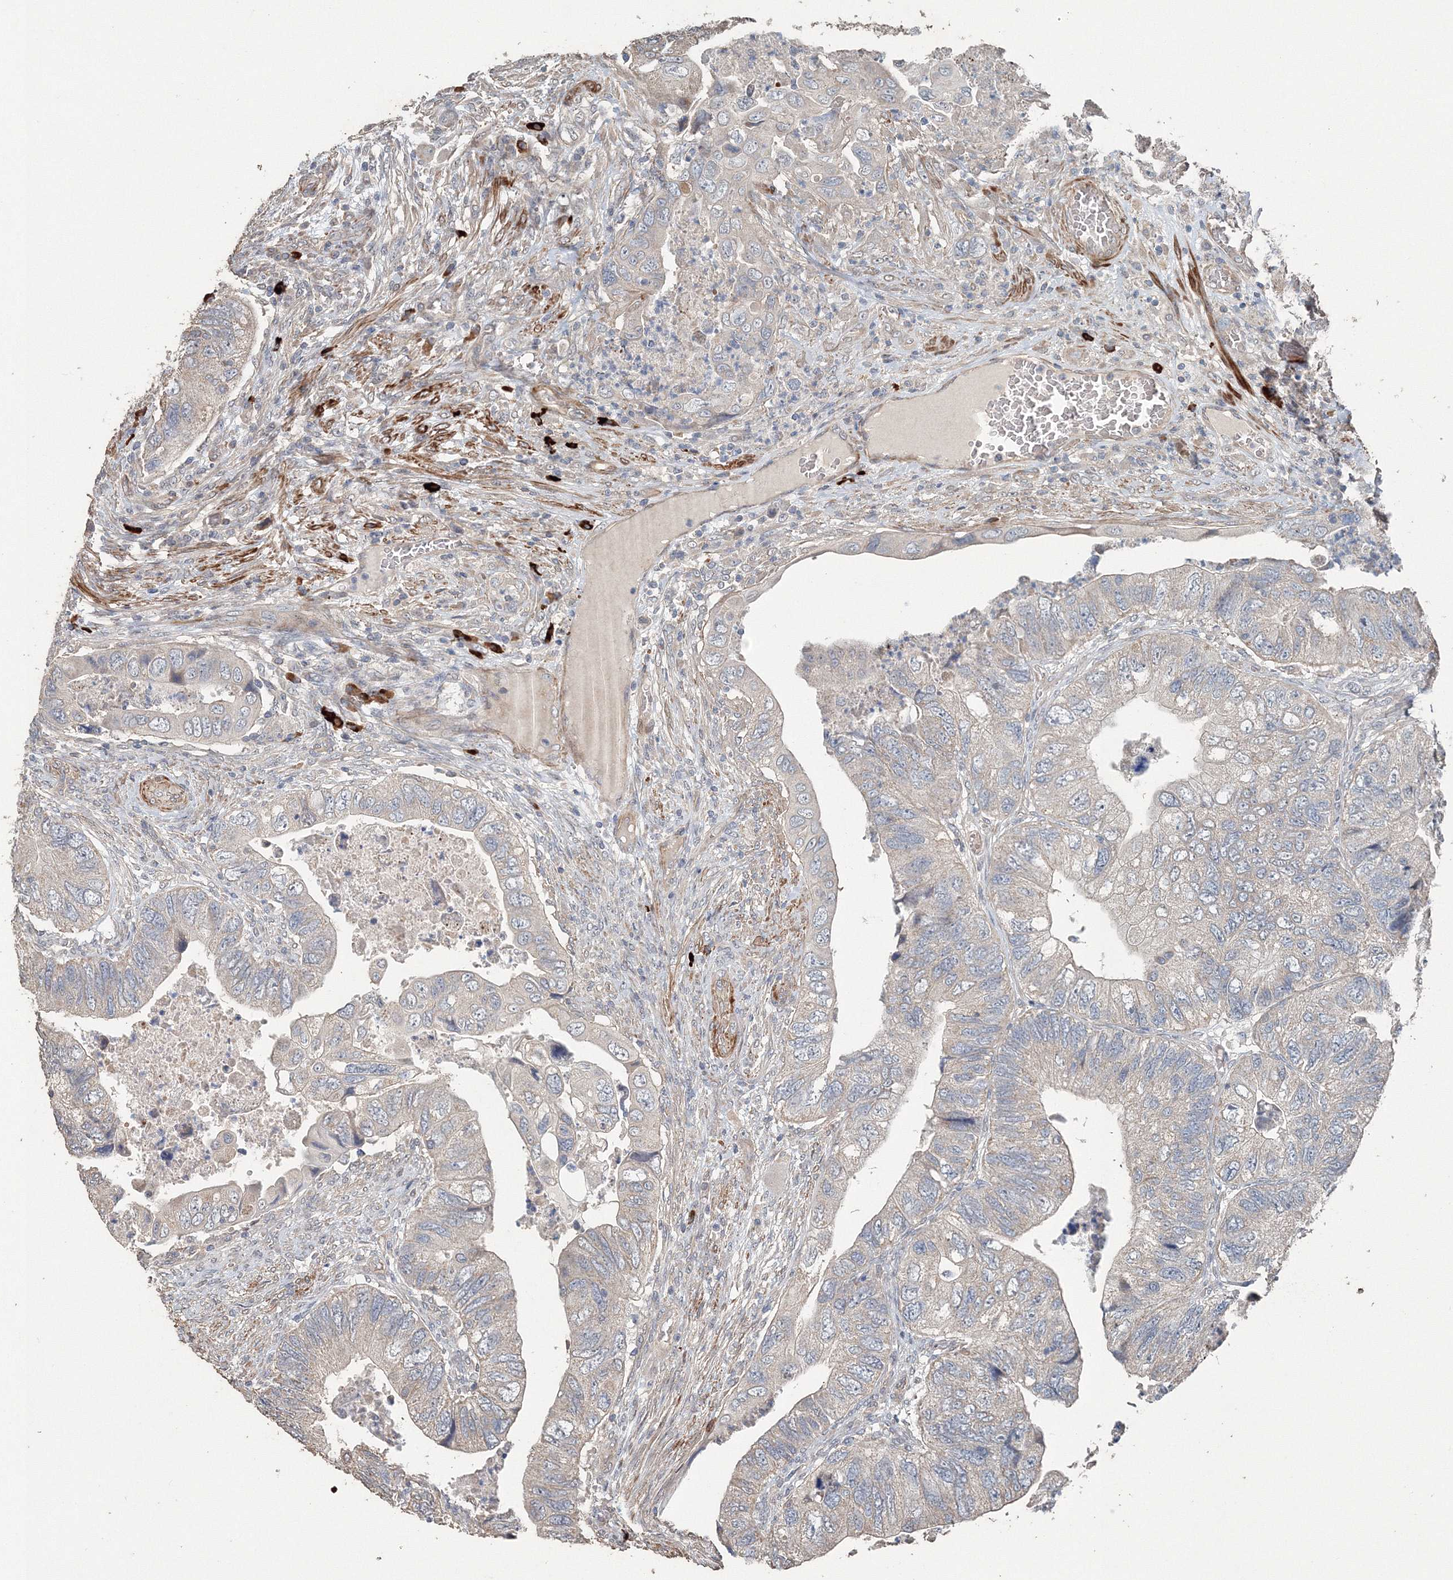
{"staining": {"intensity": "negative", "quantity": "none", "location": "none"}, "tissue": "colorectal cancer", "cell_type": "Tumor cells", "image_type": "cancer", "snomed": [{"axis": "morphology", "description": "Adenocarcinoma, NOS"}, {"axis": "topography", "description": "Rectum"}], "caption": "The immunohistochemistry (IHC) micrograph has no significant positivity in tumor cells of colorectal cancer tissue.", "gene": "NALF2", "patient": {"sex": "male", "age": 63}}